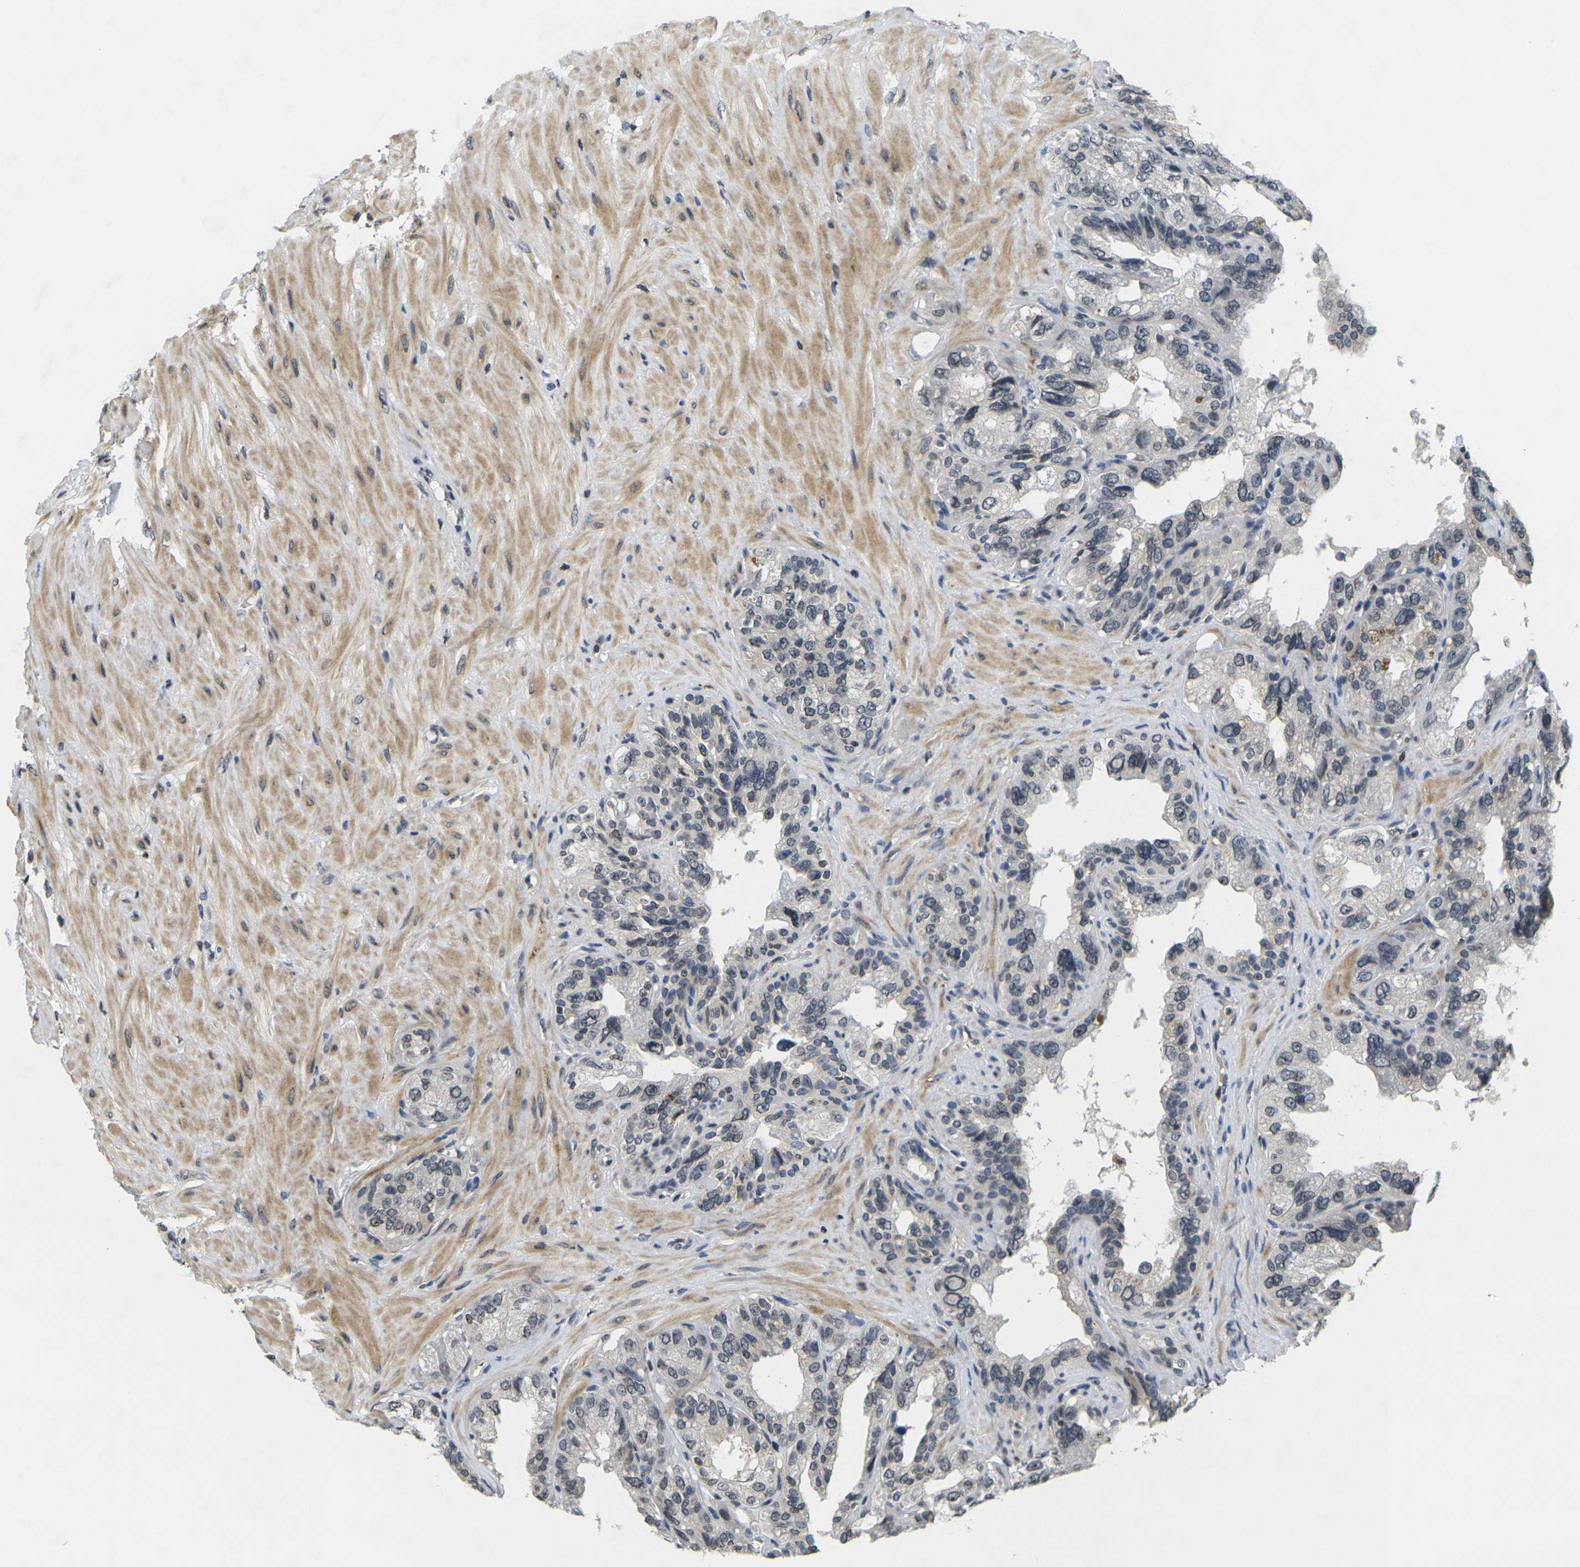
{"staining": {"intensity": "negative", "quantity": "none", "location": "none"}, "tissue": "seminal vesicle", "cell_type": "Glandular cells", "image_type": "normal", "snomed": [{"axis": "morphology", "description": "Normal tissue, NOS"}, {"axis": "topography", "description": "Seminal veicle"}], "caption": "This histopathology image is of unremarkable seminal vesicle stained with immunohistochemistry to label a protein in brown with the nuclei are counter-stained blue. There is no expression in glandular cells.", "gene": "C1QC", "patient": {"sex": "male", "age": 68}}